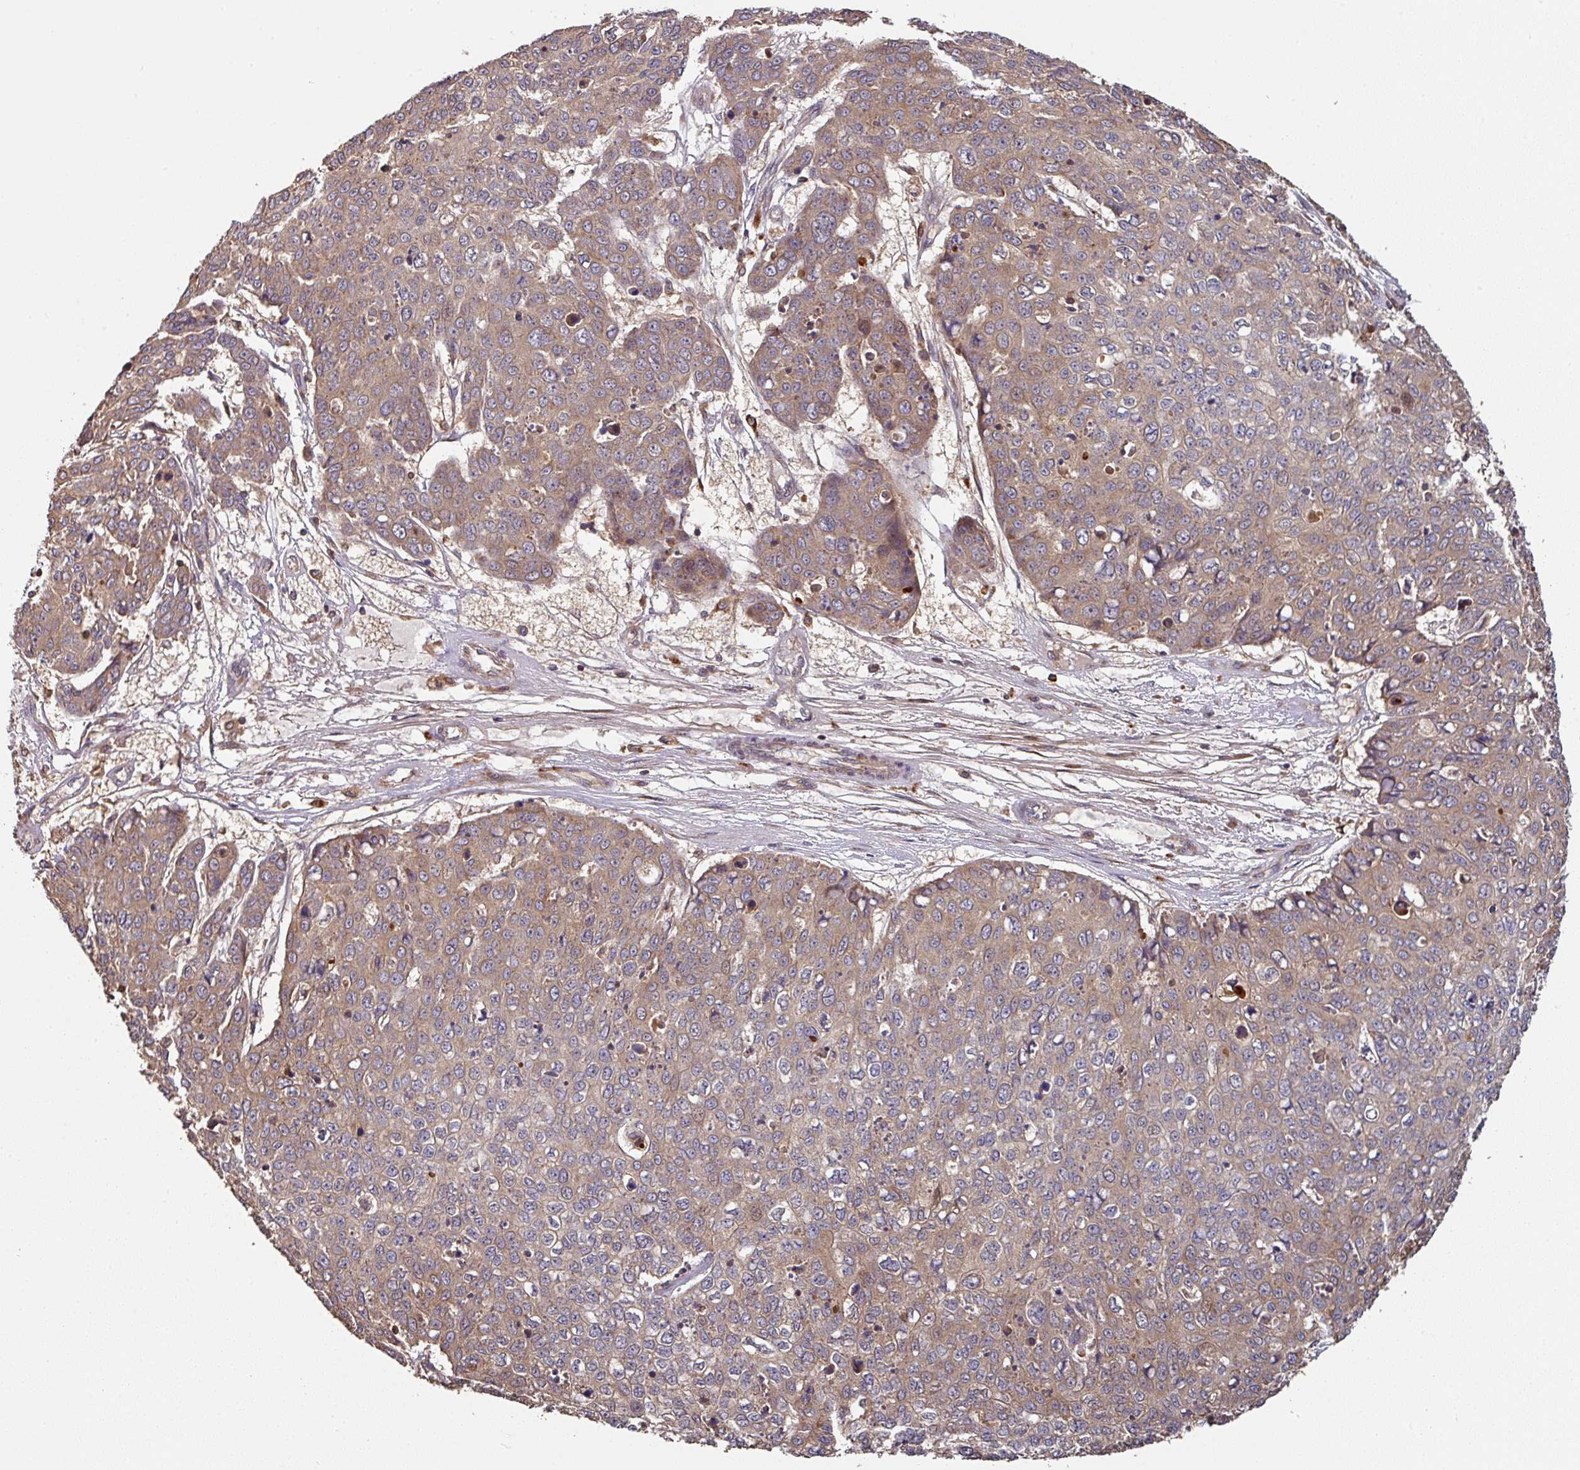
{"staining": {"intensity": "moderate", "quantity": ">75%", "location": "cytoplasmic/membranous"}, "tissue": "skin cancer", "cell_type": "Tumor cells", "image_type": "cancer", "snomed": [{"axis": "morphology", "description": "Normal tissue, NOS"}, {"axis": "morphology", "description": "Squamous cell carcinoma, NOS"}, {"axis": "topography", "description": "Skin"}], "caption": "Moderate cytoplasmic/membranous staining for a protein is appreciated in about >75% of tumor cells of skin cancer (squamous cell carcinoma) using IHC.", "gene": "SIK1", "patient": {"sex": "male", "age": 72}}